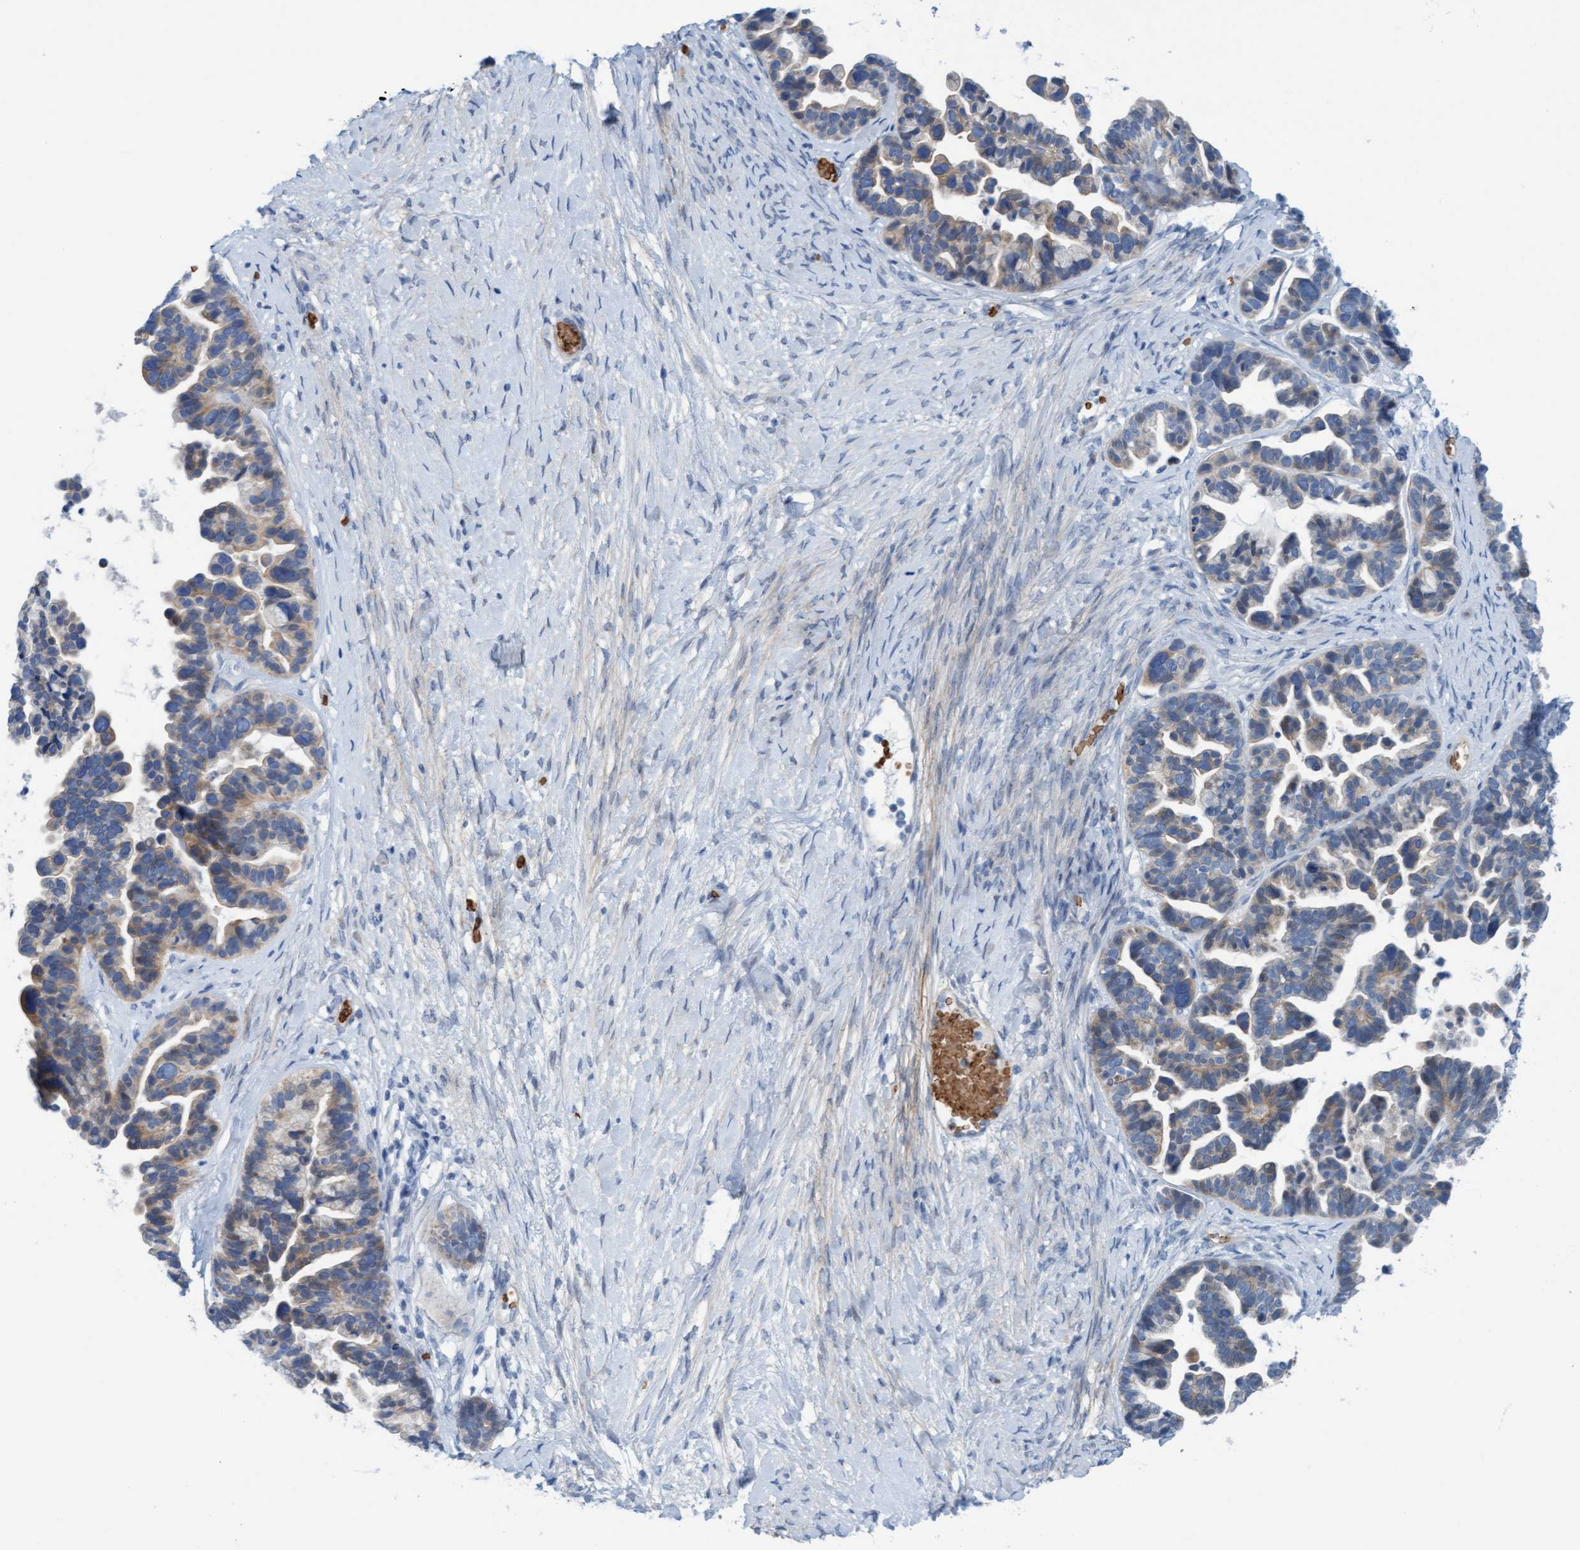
{"staining": {"intensity": "weak", "quantity": "25%-75%", "location": "cytoplasmic/membranous"}, "tissue": "ovarian cancer", "cell_type": "Tumor cells", "image_type": "cancer", "snomed": [{"axis": "morphology", "description": "Cystadenocarcinoma, serous, NOS"}, {"axis": "topography", "description": "Ovary"}], "caption": "Approximately 25%-75% of tumor cells in human ovarian cancer (serous cystadenocarcinoma) show weak cytoplasmic/membranous protein staining as visualized by brown immunohistochemical staining.", "gene": "P2RX5", "patient": {"sex": "female", "age": 56}}